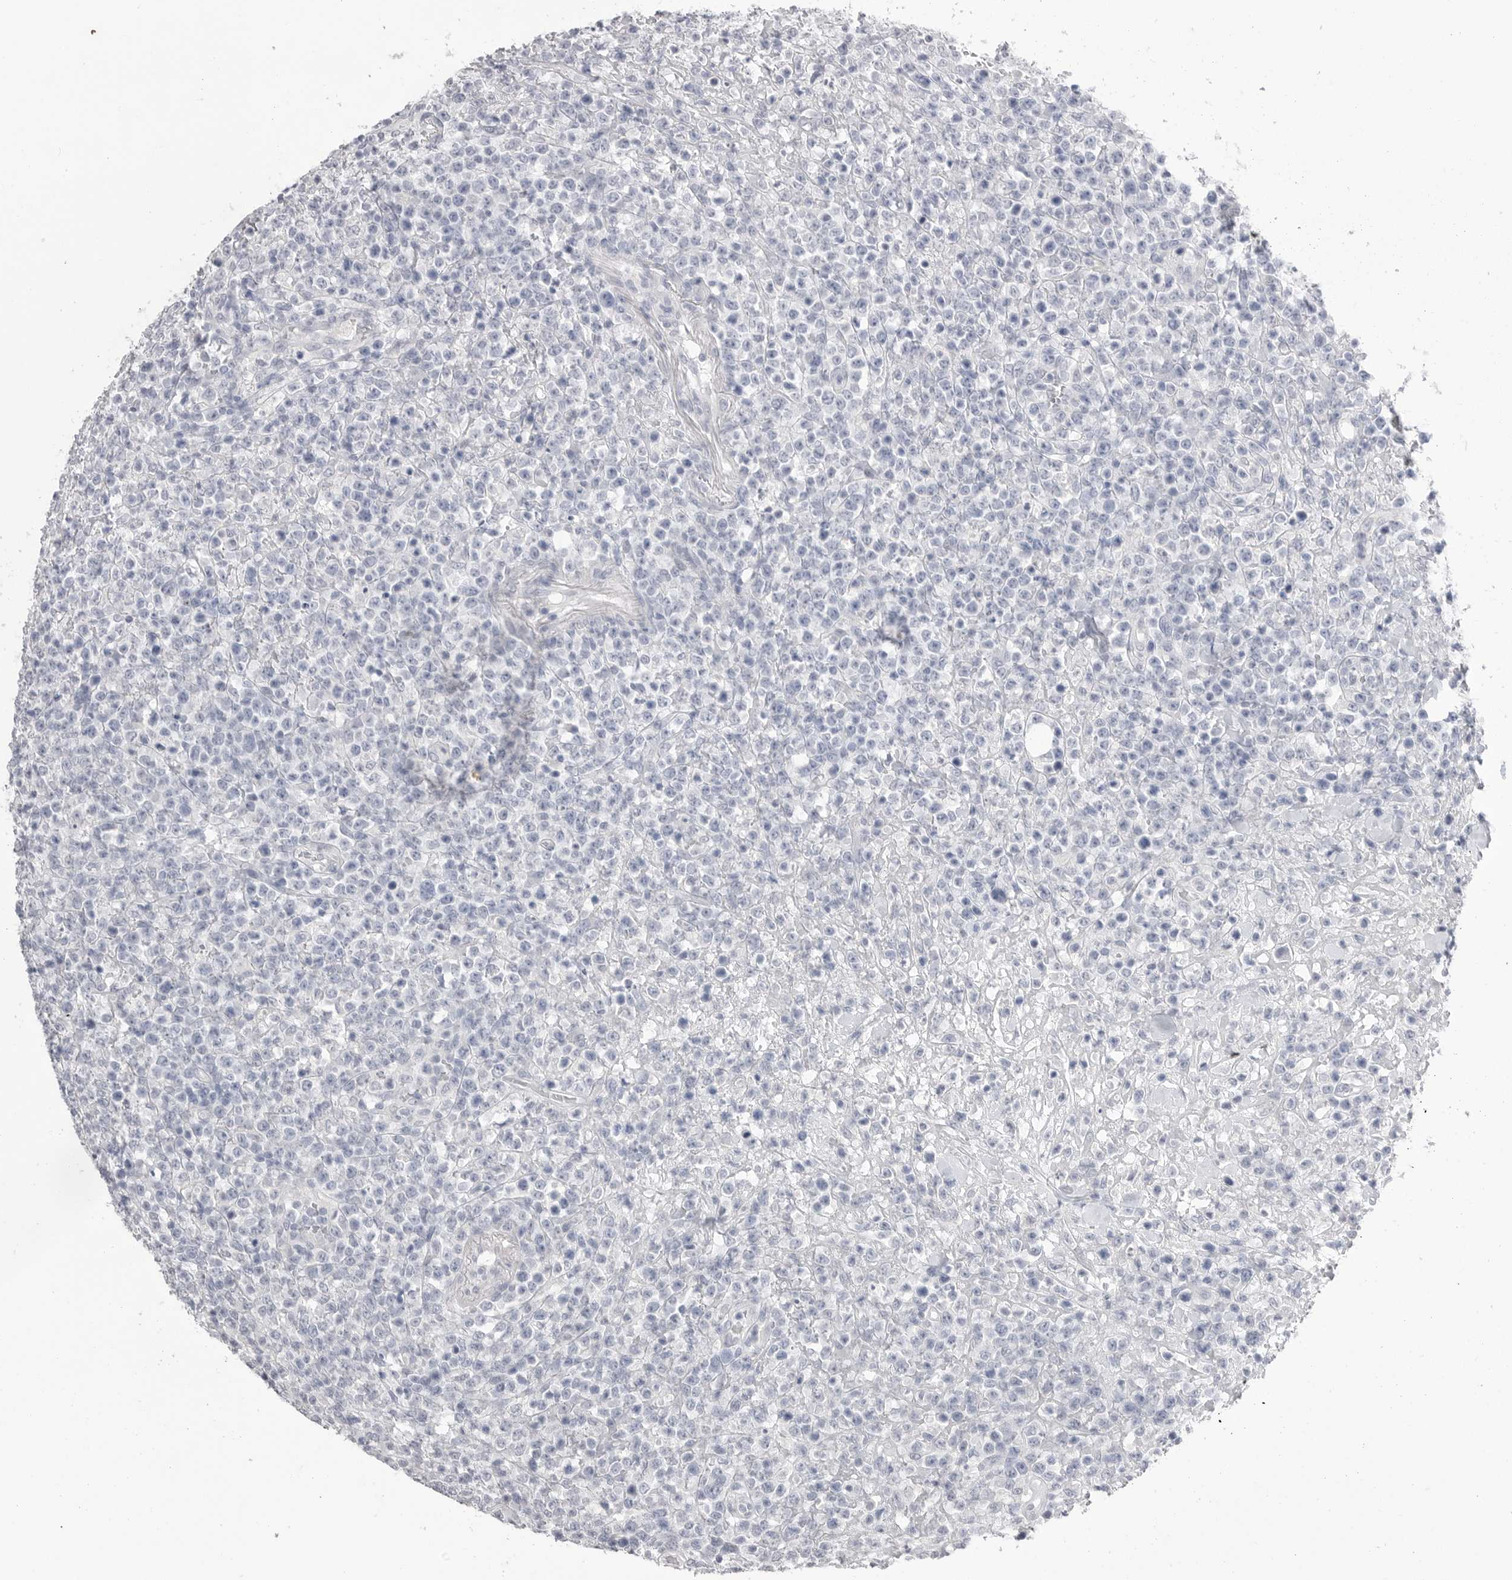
{"staining": {"intensity": "negative", "quantity": "none", "location": "none"}, "tissue": "lymphoma", "cell_type": "Tumor cells", "image_type": "cancer", "snomed": [{"axis": "morphology", "description": "Malignant lymphoma, non-Hodgkin's type, High grade"}, {"axis": "topography", "description": "Colon"}], "caption": "This is an immunohistochemistry image of human lymphoma. There is no expression in tumor cells.", "gene": "CPB1", "patient": {"sex": "female", "age": 53}}